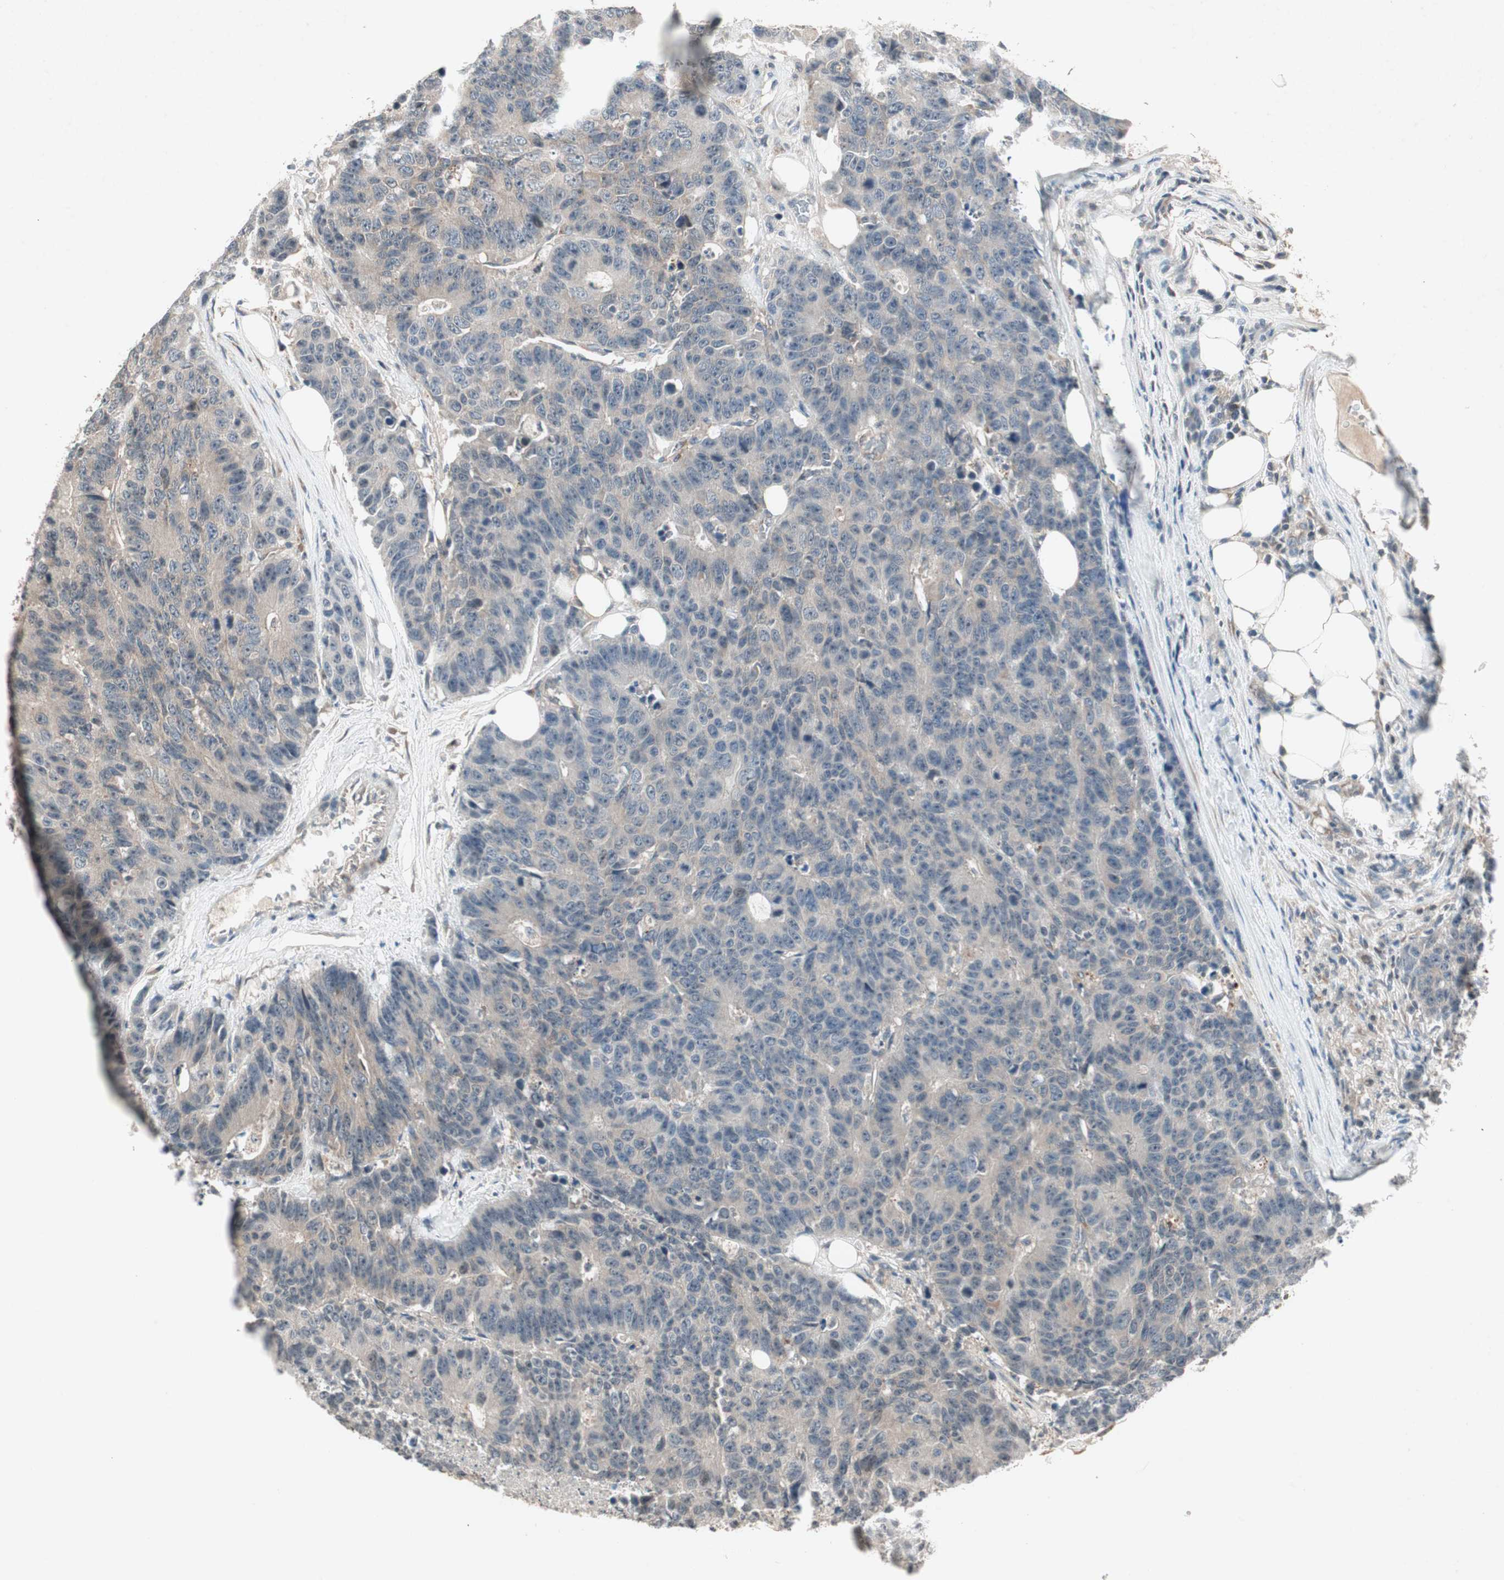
{"staining": {"intensity": "negative", "quantity": "none", "location": "none"}, "tissue": "colorectal cancer", "cell_type": "Tumor cells", "image_type": "cancer", "snomed": [{"axis": "morphology", "description": "Adenocarcinoma, NOS"}, {"axis": "topography", "description": "Colon"}], "caption": "This is an immunohistochemistry histopathology image of colorectal adenocarcinoma. There is no expression in tumor cells.", "gene": "IRS1", "patient": {"sex": "female", "age": 86}}